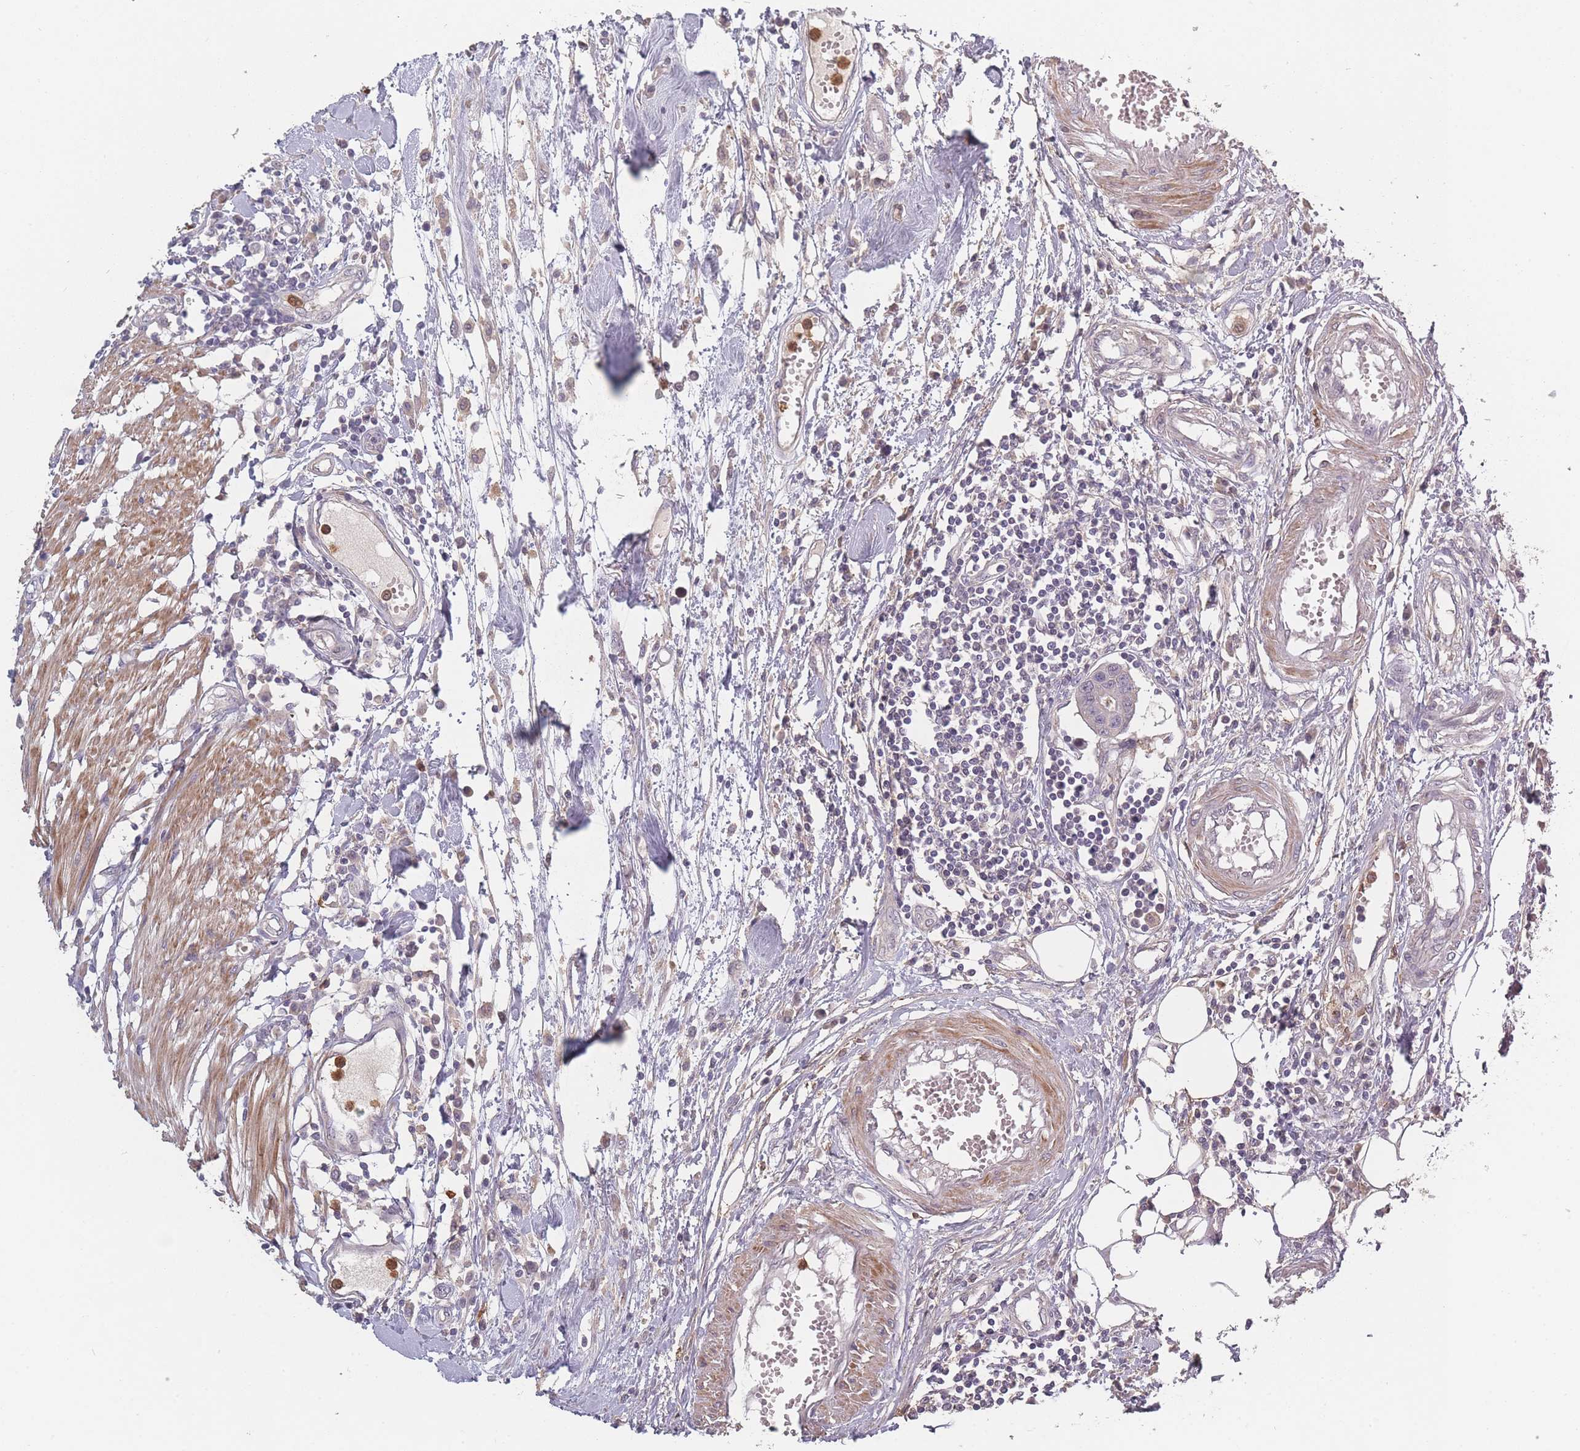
{"staining": {"intensity": "negative", "quantity": "none", "location": "none"}, "tissue": "colorectal cancer", "cell_type": "Tumor cells", "image_type": "cancer", "snomed": [{"axis": "morphology", "description": "Adenocarcinoma, NOS"}, {"axis": "topography", "description": "Colon"}], "caption": "The micrograph reveals no staining of tumor cells in colorectal cancer (adenocarcinoma).", "gene": "BST1", "patient": {"sex": "male", "age": 77}}